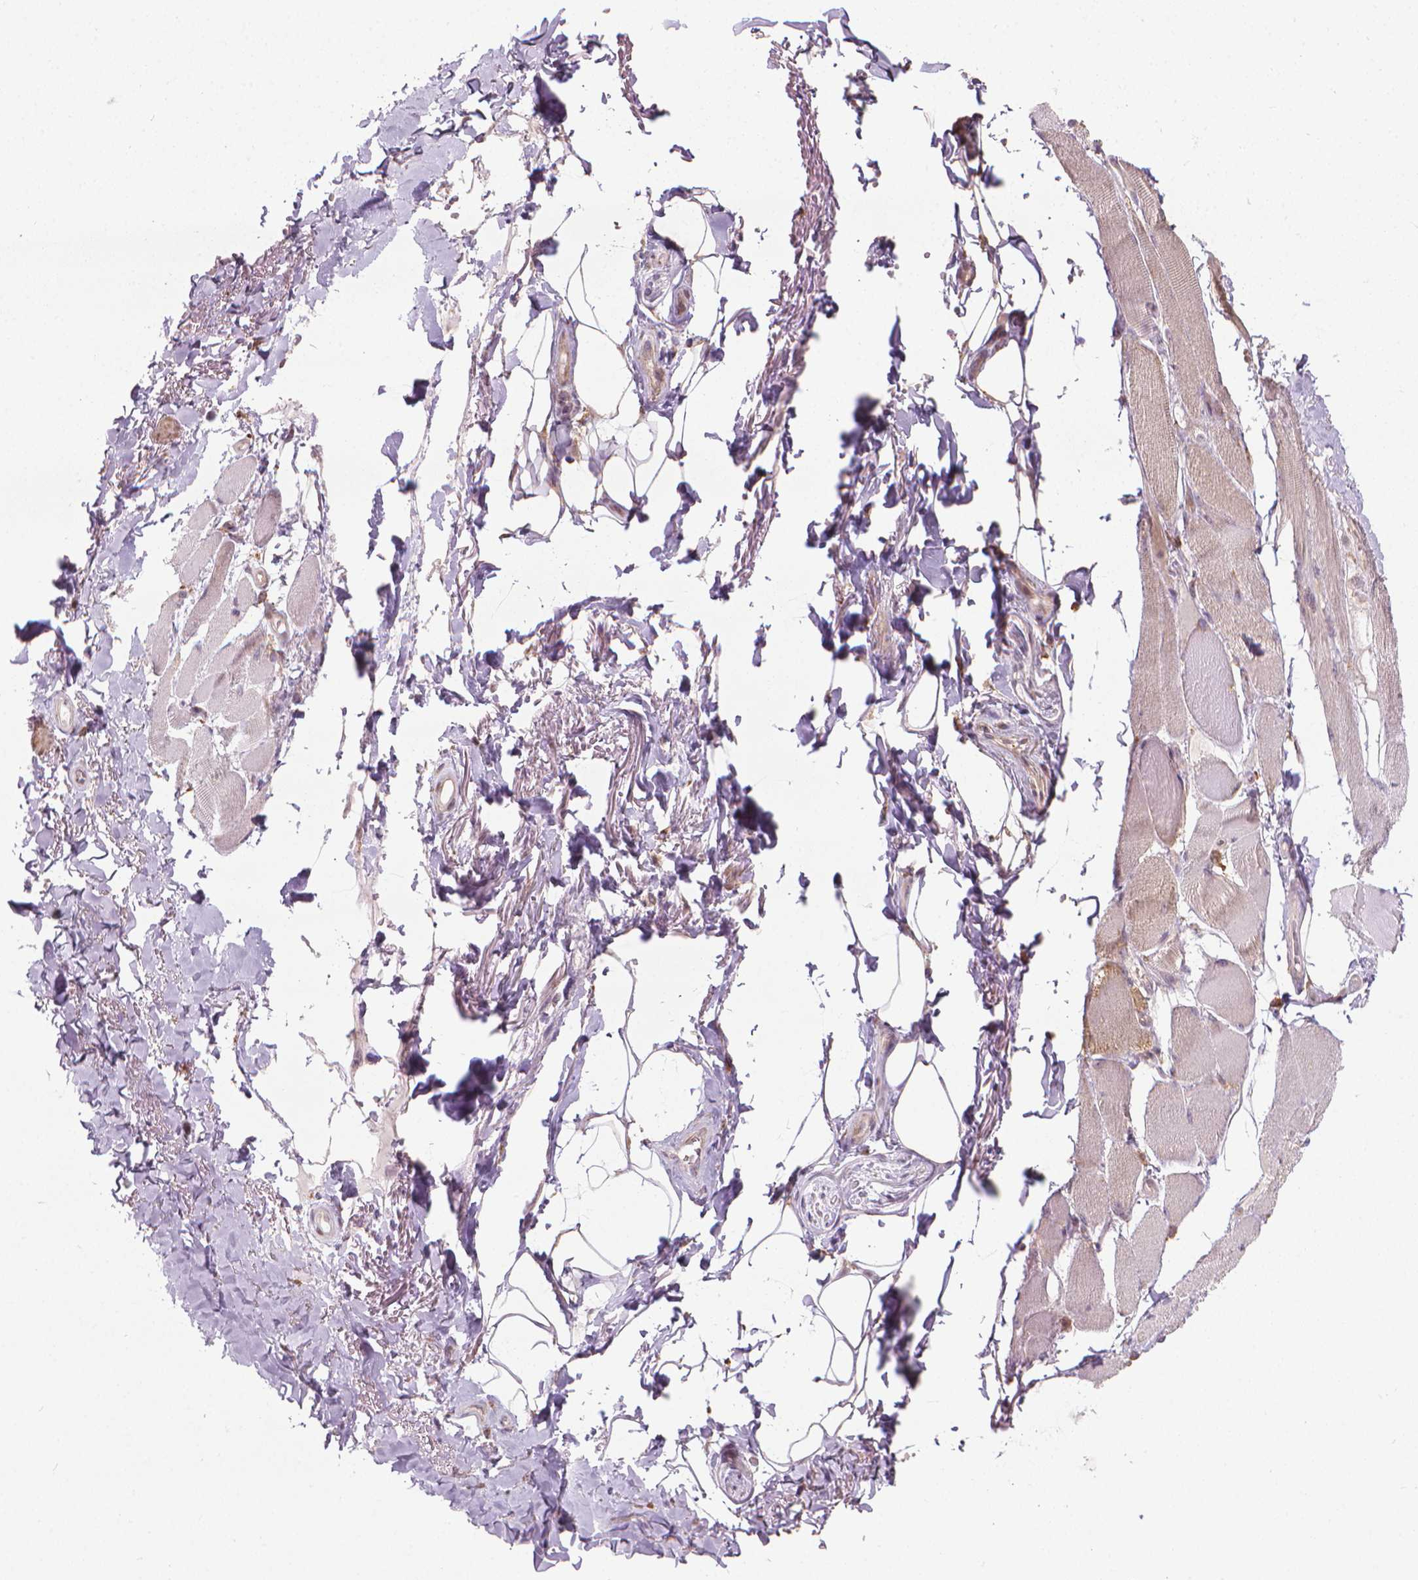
{"staining": {"intensity": "weak", "quantity": "25%-75%", "location": "cytoplasmic/membranous"}, "tissue": "skeletal muscle", "cell_type": "Myocytes", "image_type": "normal", "snomed": [{"axis": "morphology", "description": "Normal tissue, NOS"}, {"axis": "topography", "description": "Skeletal muscle"}, {"axis": "topography", "description": "Anal"}, {"axis": "topography", "description": "Peripheral nerve tissue"}], "caption": "A brown stain shows weak cytoplasmic/membranous positivity of a protein in myocytes of unremarkable human skeletal muscle.", "gene": "PRAG1", "patient": {"sex": "male", "age": 53}}